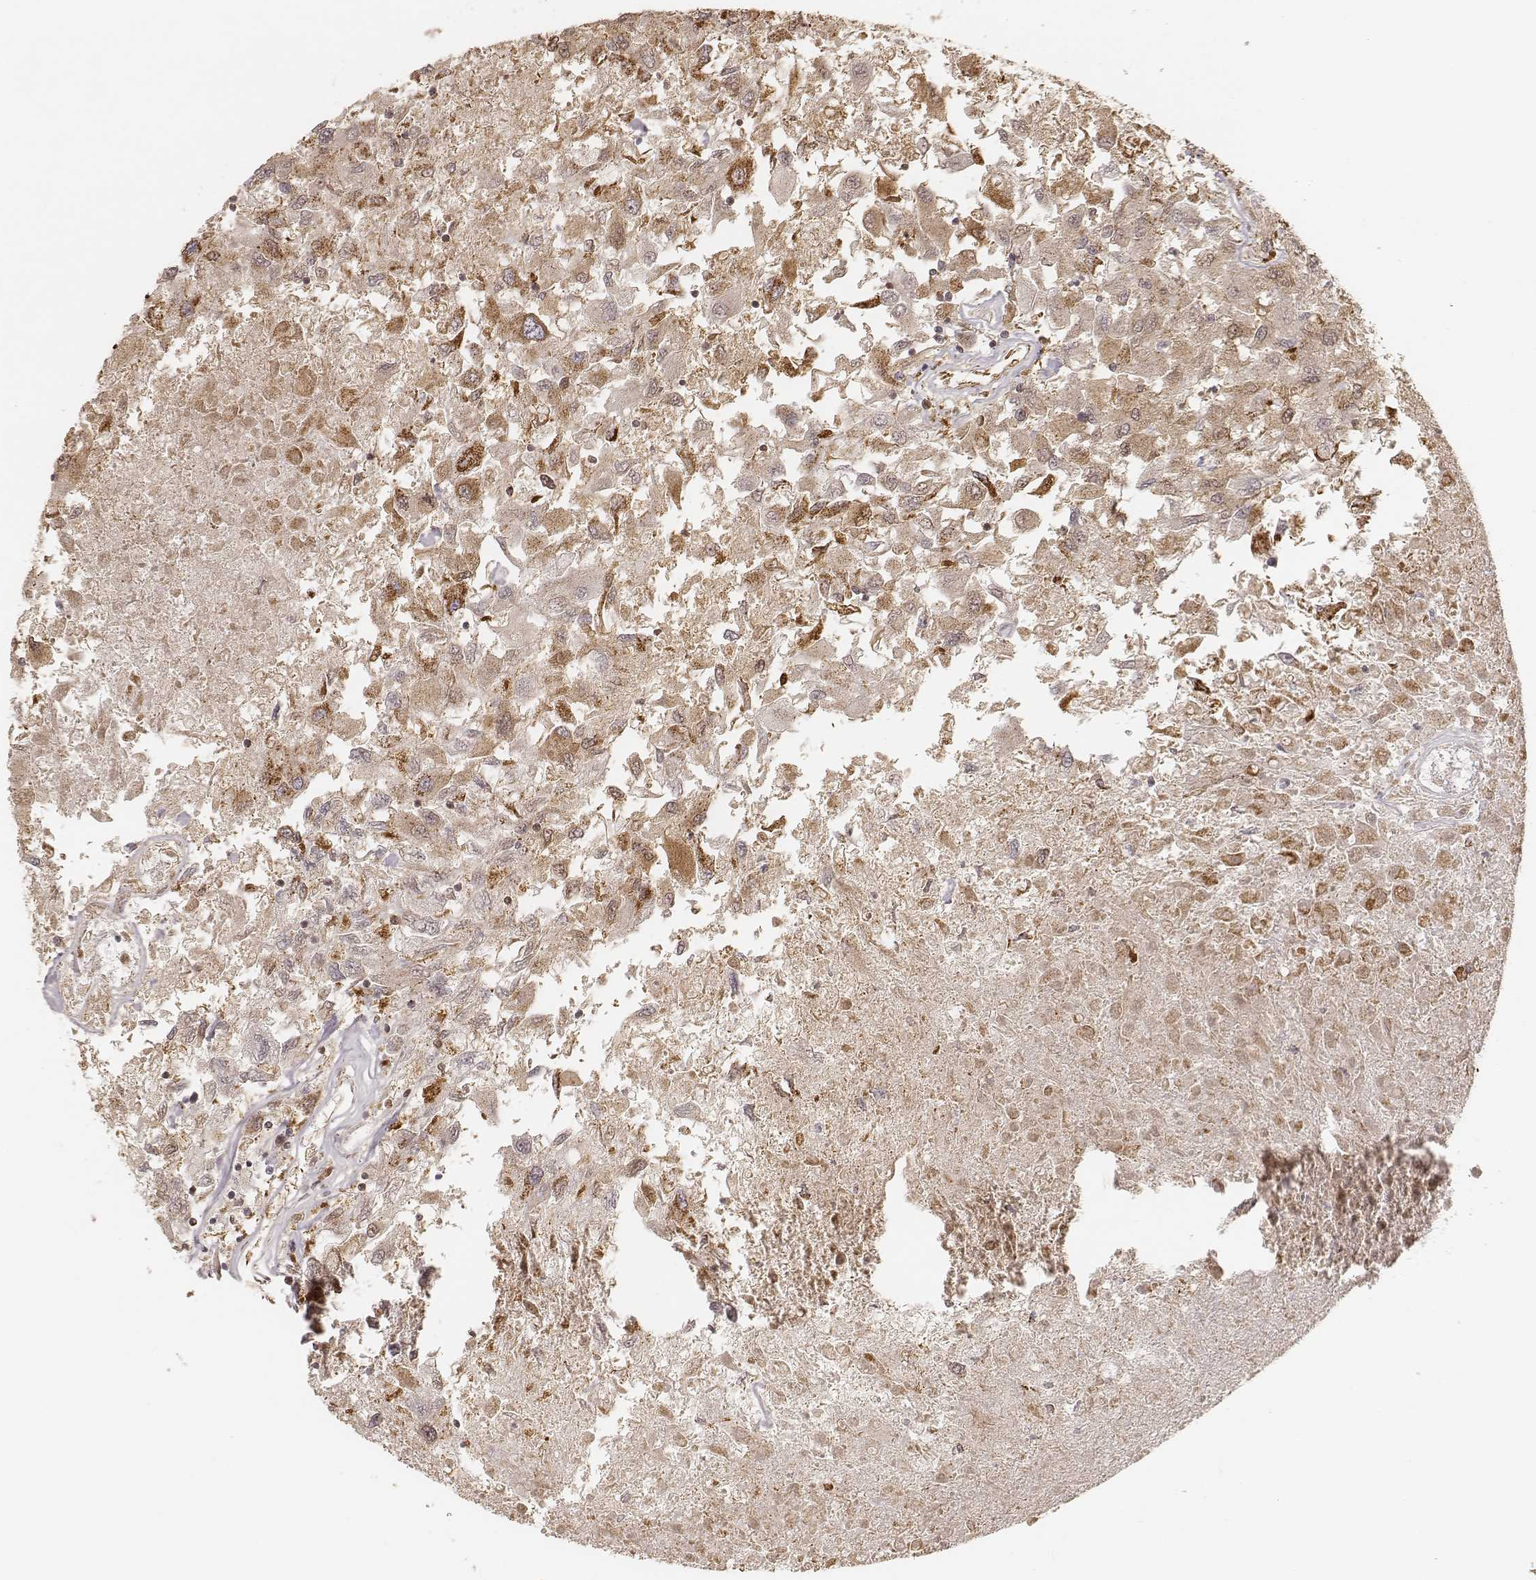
{"staining": {"intensity": "strong", "quantity": ">75%", "location": "cytoplasmic/membranous"}, "tissue": "renal cancer", "cell_type": "Tumor cells", "image_type": "cancer", "snomed": [{"axis": "morphology", "description": "Adenocarcinoma, NOS"}, {"axis": "topography", "description": "Kidney"}], "caption": "This image displays immunohistochemistry staining of human renal cancer, with high strong cytoplasmic/membranous staining in about >75% of tumor cells.", "gene": "CS", "patient": {"sex": "female", "age": 76}}